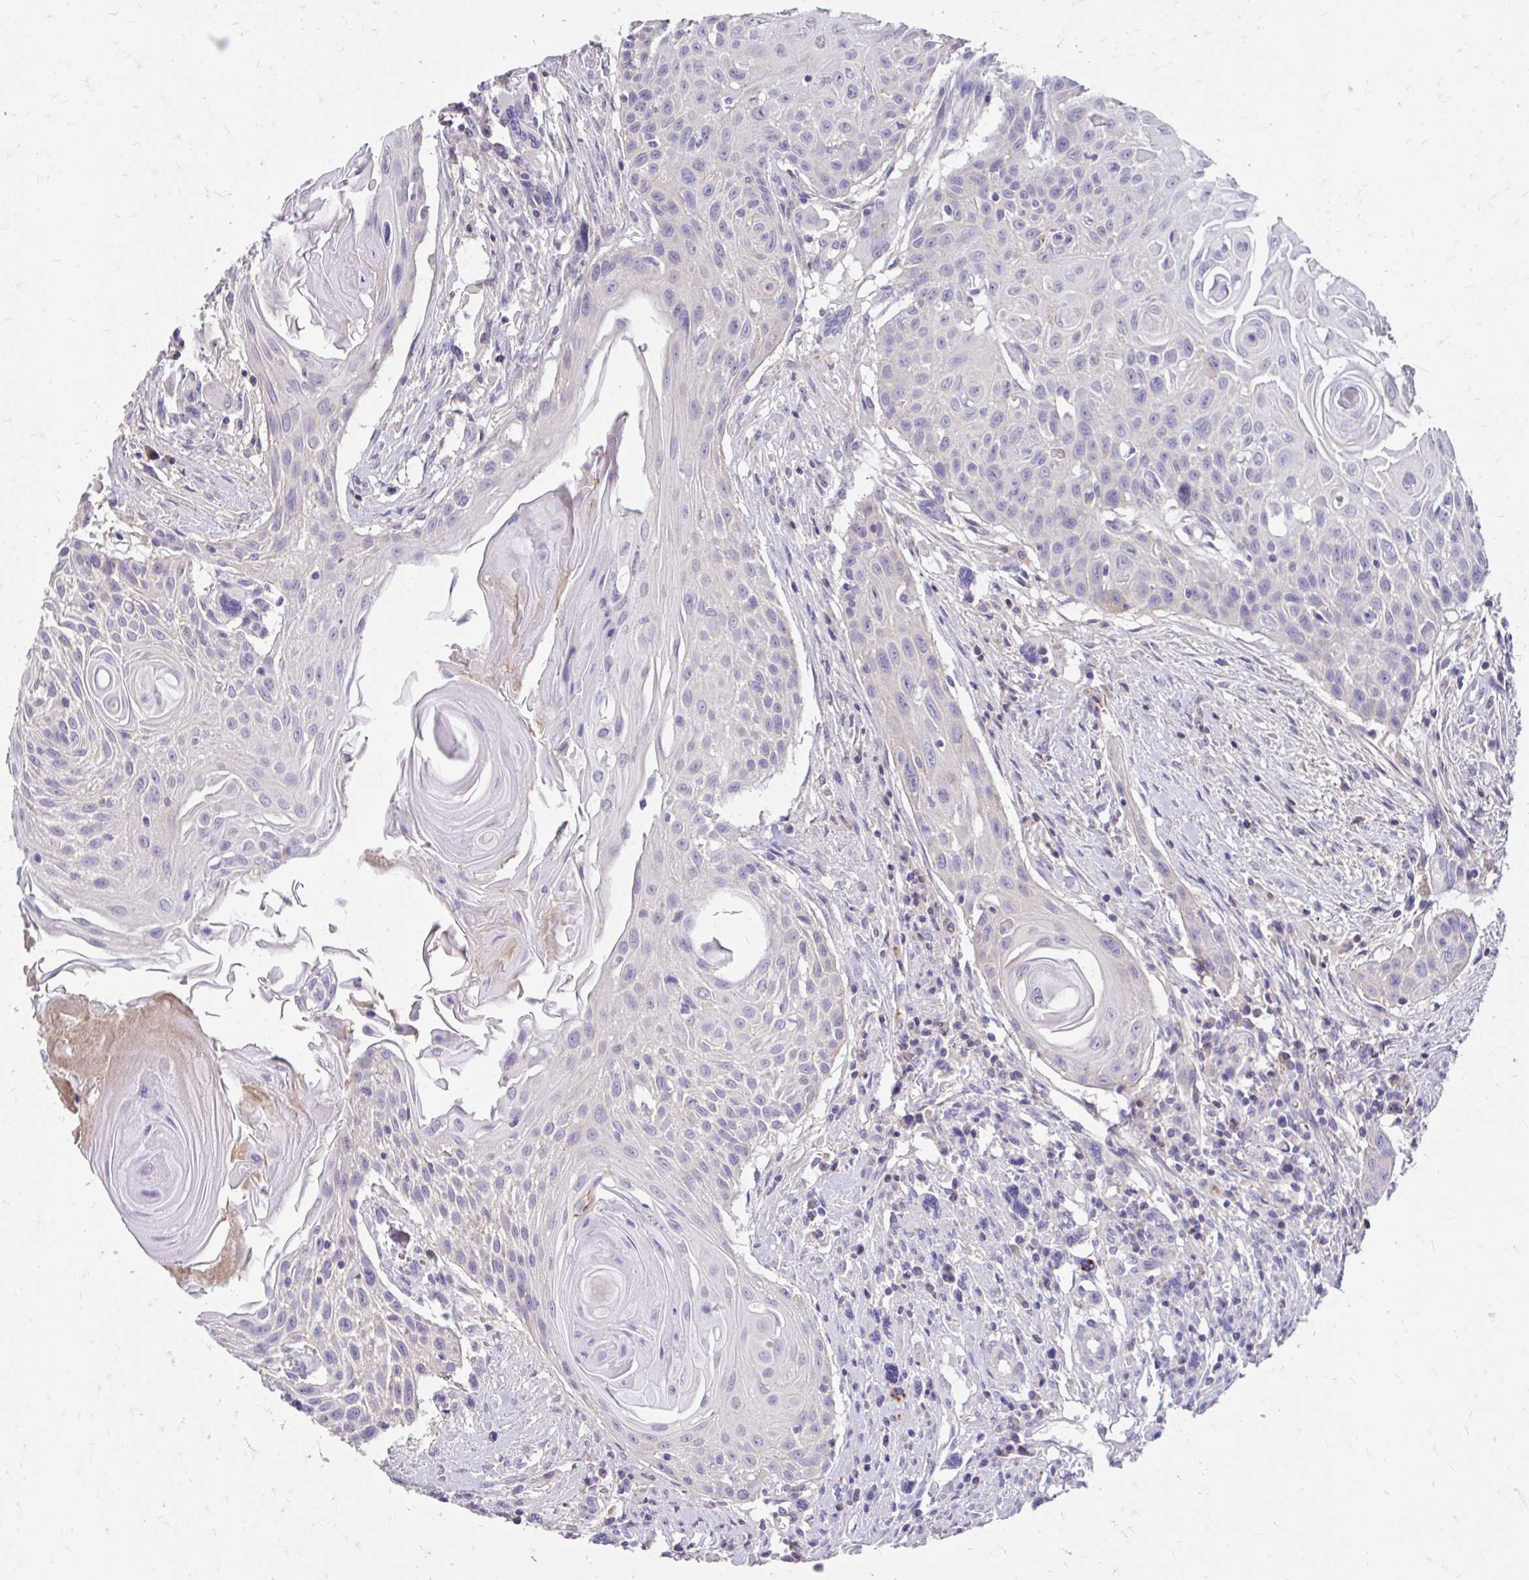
{"staining": {"intensity": "negative", "quantity": "none", "location": "none"}, "tissue": "head and neck cancer", "cell_type": "Tumor cells", "image_type": "cancer", "snomed": [{"axis": "morphology", "description": "Squamous cell carcinoma, NOS"}, {"axis": "topography", "description": "Lymph node"}, {"axis": "topography", "description": "Salivary gland"}, {"axis": "topography", "description": "Head-Neck"}], "caption": "This histopathology image is of head and neck cancer (squamous cell carcinoma) stained with immunohistochemistry (IHC) to label a protein in brown with the nuclei are counter-stained blue. There is no positivity in tumor cells.", "gene": "CFH", "patient": {"sex": "female", "age": 74}}